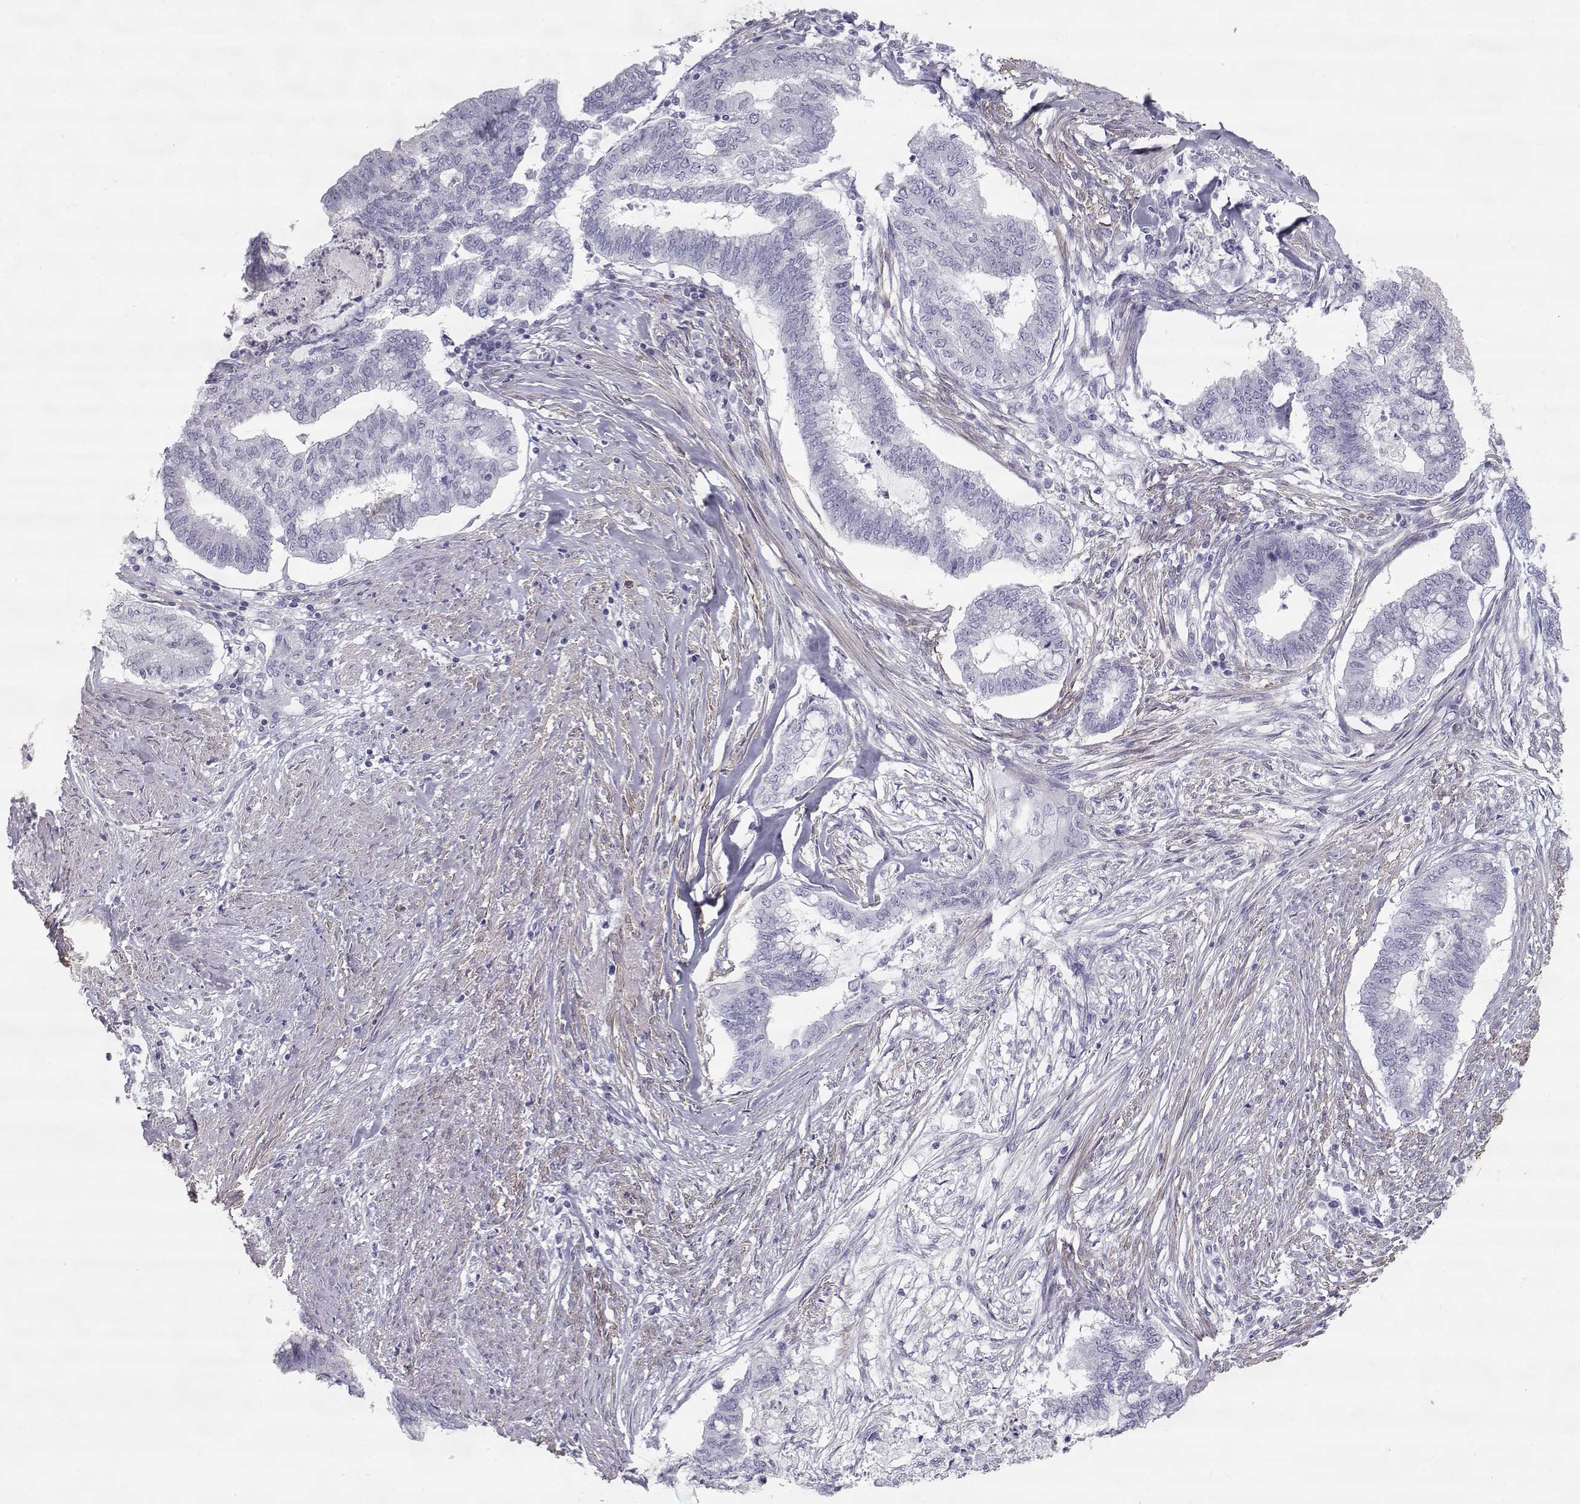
{"staining": {"intensity": "negative", "quantity": "none", "location": "none"}, "tissue": "endometrial cancer", "cell_type": "Tumor cells", "image_type": "cancer", "snomed": [{"axis": "morphology", "description": "Adenocarcinoma, NOS"}, {"axis": "topography", "description": "Endometrium"}], "caption": "Image shows no protein expression in tumor cells of endometrial adenocarcinoma tissue.", "gene": "SLITRK3", "patient": {"sex": "female", "age": 79}}